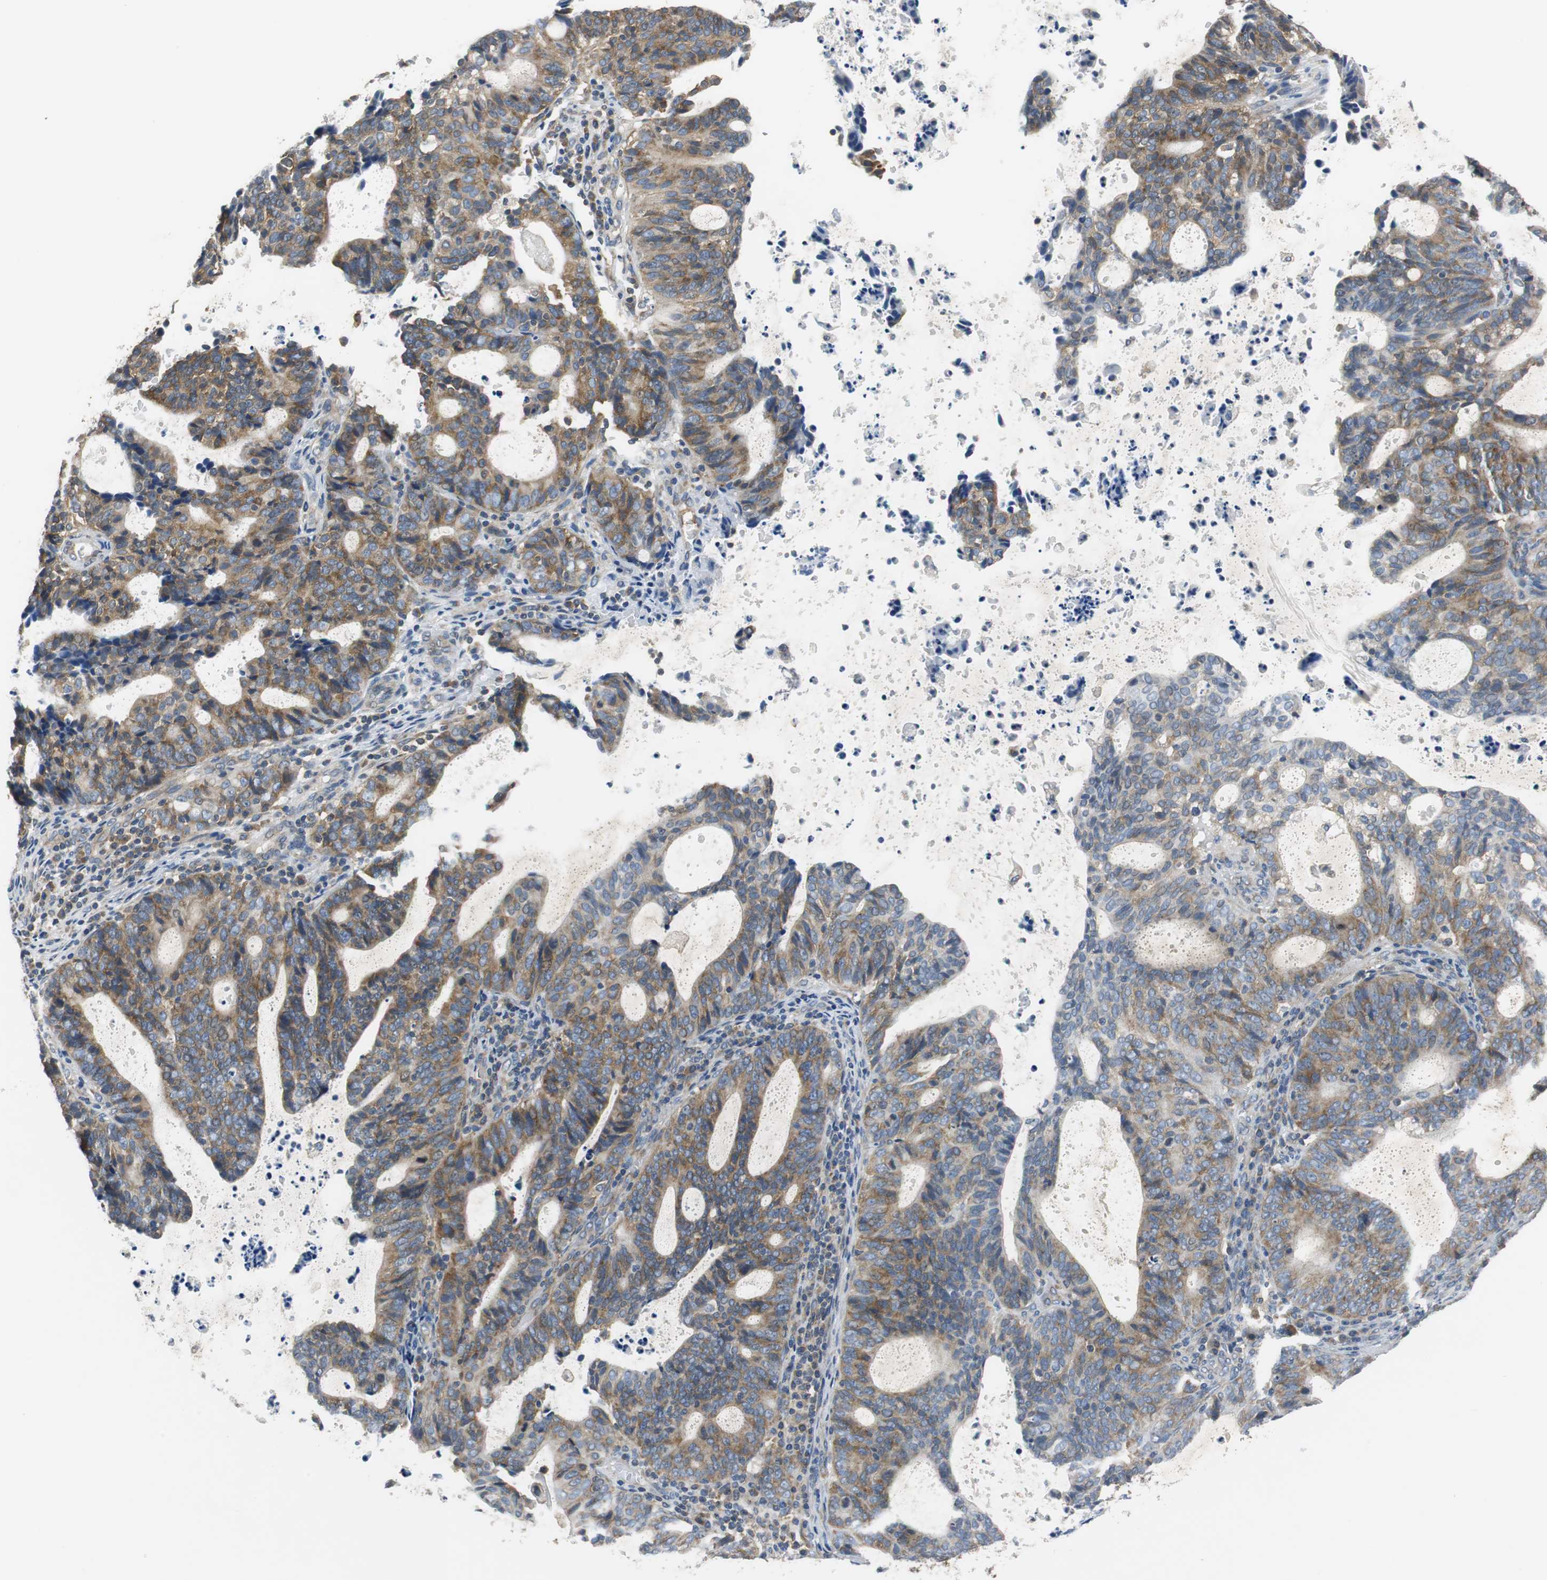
{"staining": {"intensity": "moderate", "quantity": ">75%", "location": "cytoplasmic/membranous"}, "tissue": "endometrial cancer", "cell_type": "Tumor cells", "image_type": "cancer", "snomed": [{"axis": "morphology", "description": "Adenocarcinoma, NOS"}, {"axis": "topography", "description": "Uterus"}], "caption": "A high-resolution micrograph shows immunohistochemistry (IHC) staining of endometrial cancer (adenocarcinoma), which exhibits moderate cytoplasmic/membranous positivity in about >75% of tumor cells. The staining was performed using DAB (3,3'-diaminobenzidine) to visualize the protein expression in brown, while the nuclei were stained in blue with hematoxylin (Magnification: 20x).", "gene": "CNOT3", "patient": {"sex": "female", "age": 83}}